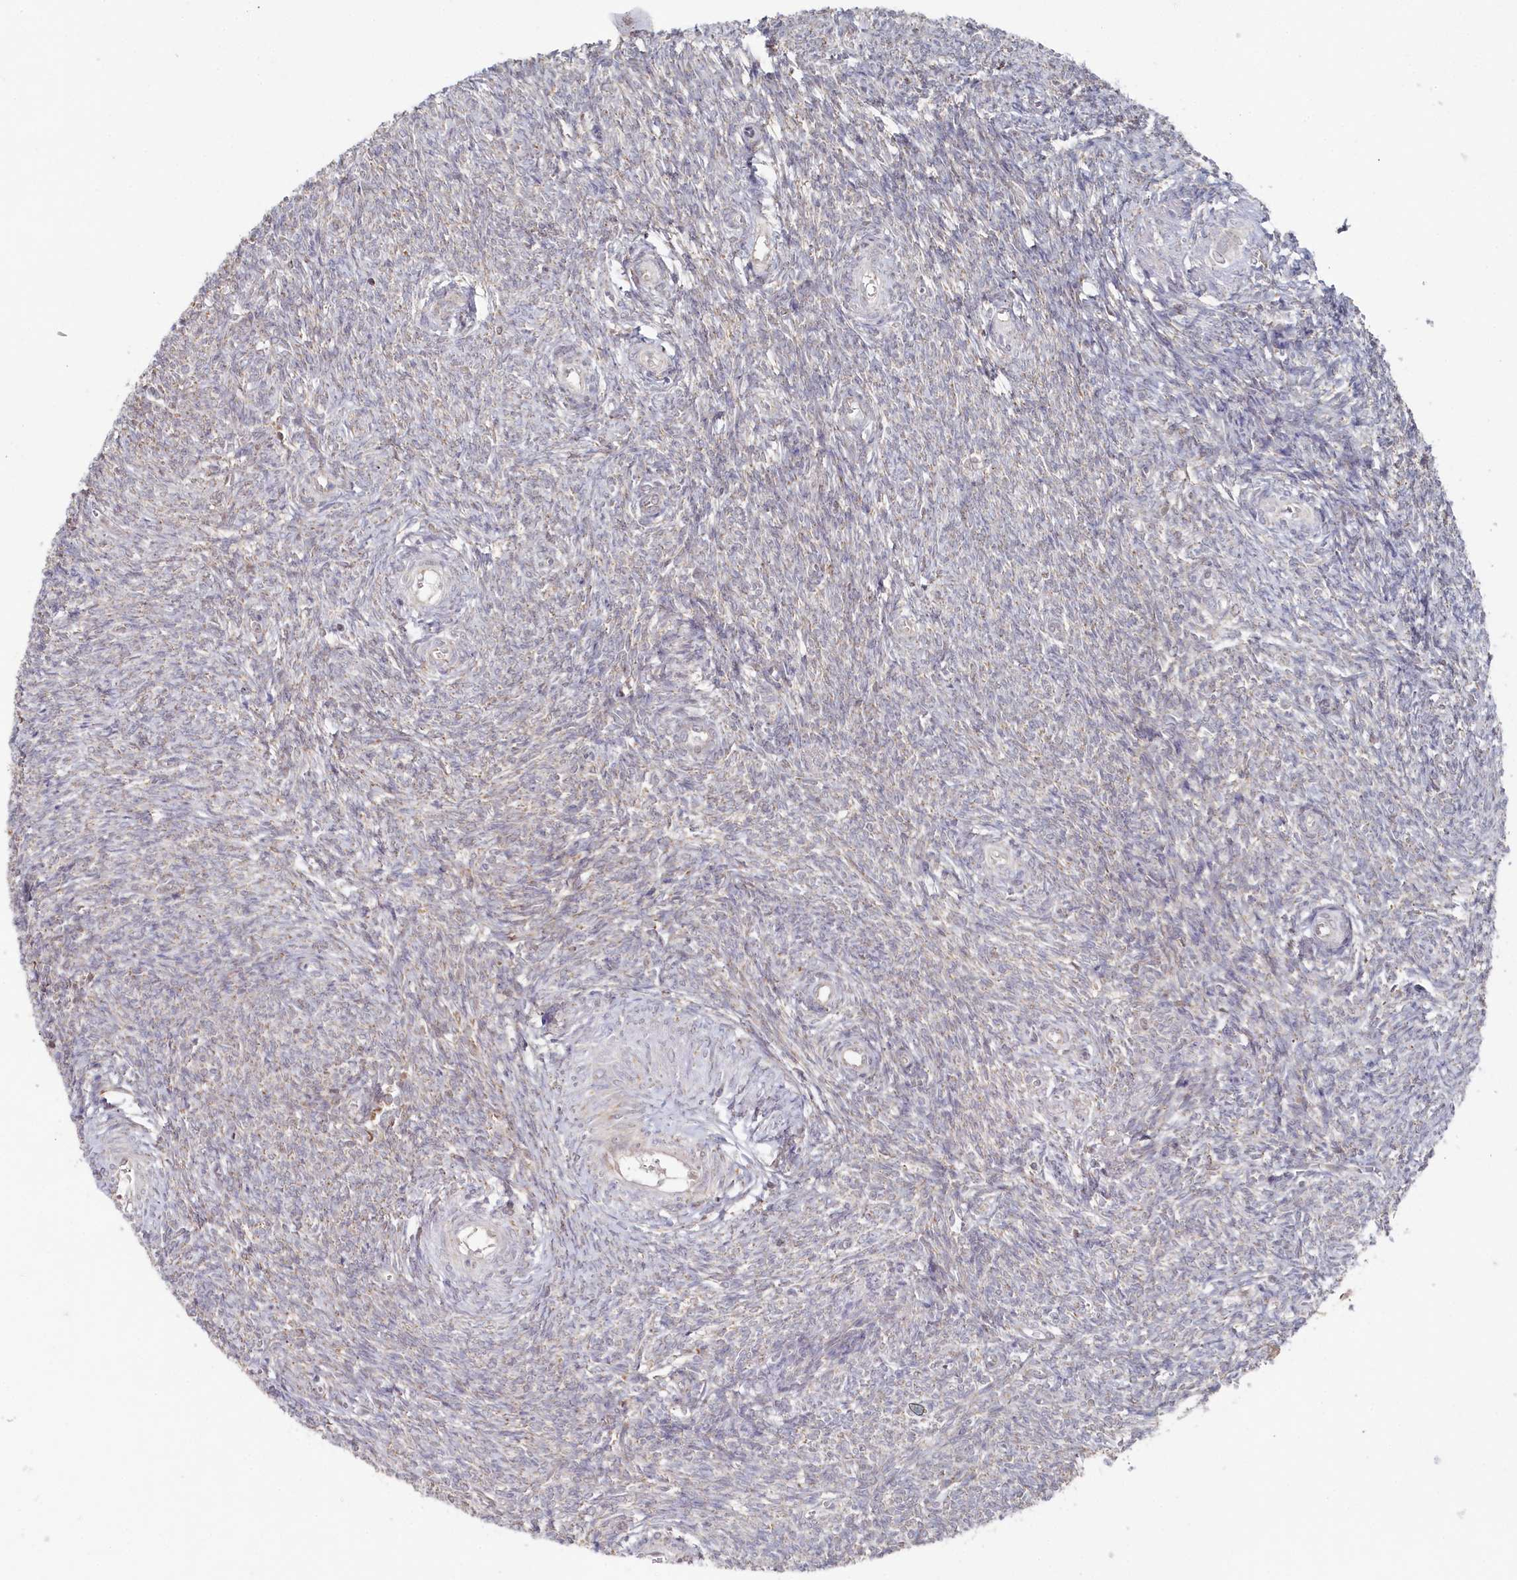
{"staining": {"intensity": "weak", "quantity": "<25%", "location": "cytoplasmic/membranous"}, "tissue": "ovary", "cell_type": "Ovarian stroma cells", "image_type": "normal", "snomed": [{"axis": "morphology", "description": "Normal tissue, NOS"}, {"axis": "topography", "description": "Ovary"}], "caption": "Immunohistochemistry of normal human ovary demonstrates no staining in ovarian stroma cells. (Stains: DAB (3,3'-diaminobenzidine) immunohistochemistry with hematoxylin counter stain, Microscopy: brightfield microscopy at high magnification).", "gene": "WAPL", "patient": {"sex": "female", "age": 44}}